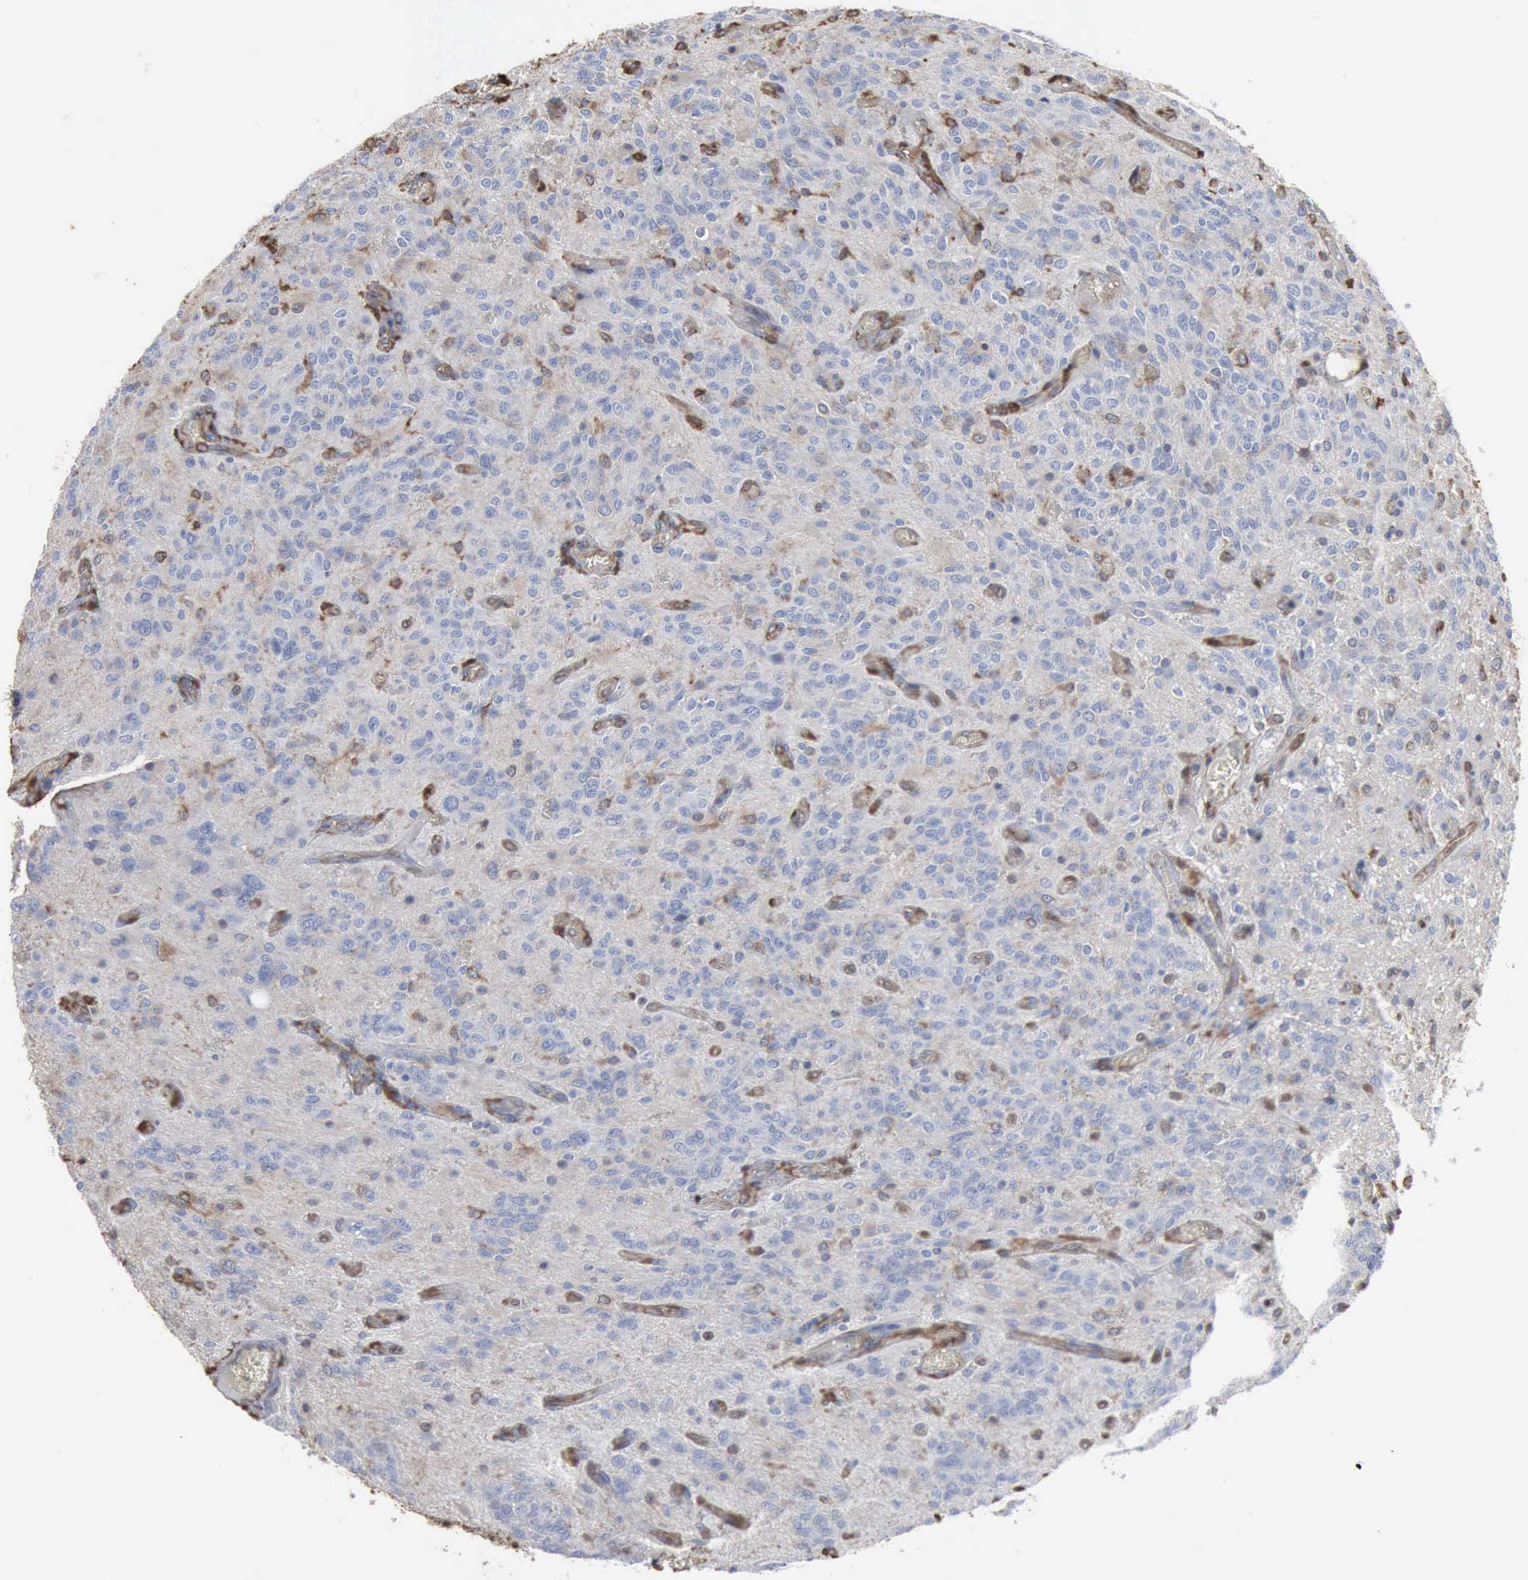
{"staining": {"intensity": "negative", "quantity": "none", "location": "none"}, "tissue": "glioma", "cell_type": "Tumor cells", "image_type": "cancer", "snomed": [{"axis": "morphology", "description": "Glioma, malignant, Low grade"}, {"axis": "topography", "description": "Brain"}], "caption": "This is an IHC micrograph of human glioma. There is no staining in tumor cells.", "gene": "FSCN1", "patient": {"sex": "female", "age": 15}}